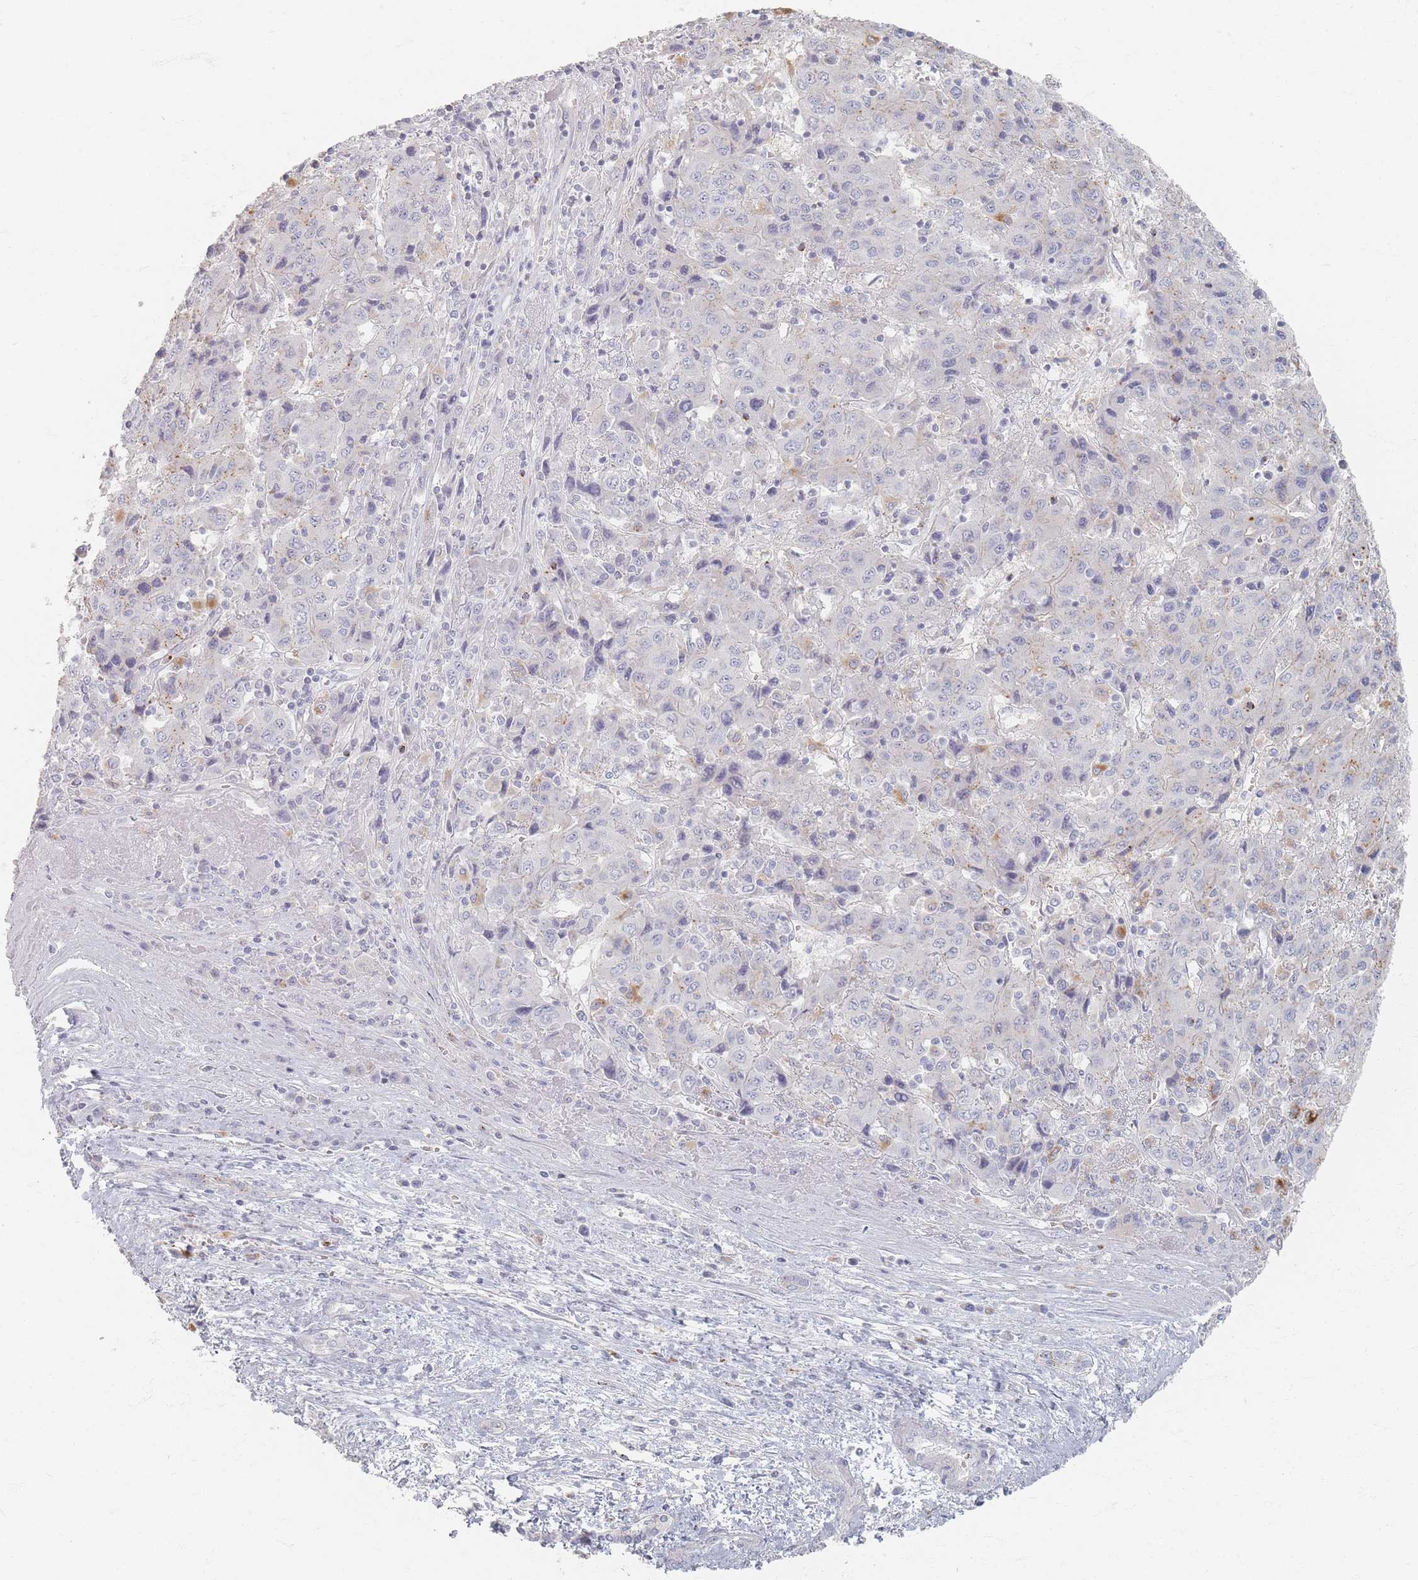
{"staining": {"intensity": "negative", "quantity": "none", "location": "none"}, "tissue": "liver cancer", "cell_type": "Tumor cells", "image_type": "cancer", "snomed": [{"axis": "morphology", "description": "Carcinoma, Hepatocellular, NOS"}, {"axis": "topography", "description": "Liver"}], "caption": "The histopathology image shows no significant expression in tumor cells of liver cancer (hepatocellular carcinoma).", "gene": "SLC2A11", "patient": {"sex": "female", "age": 53}}